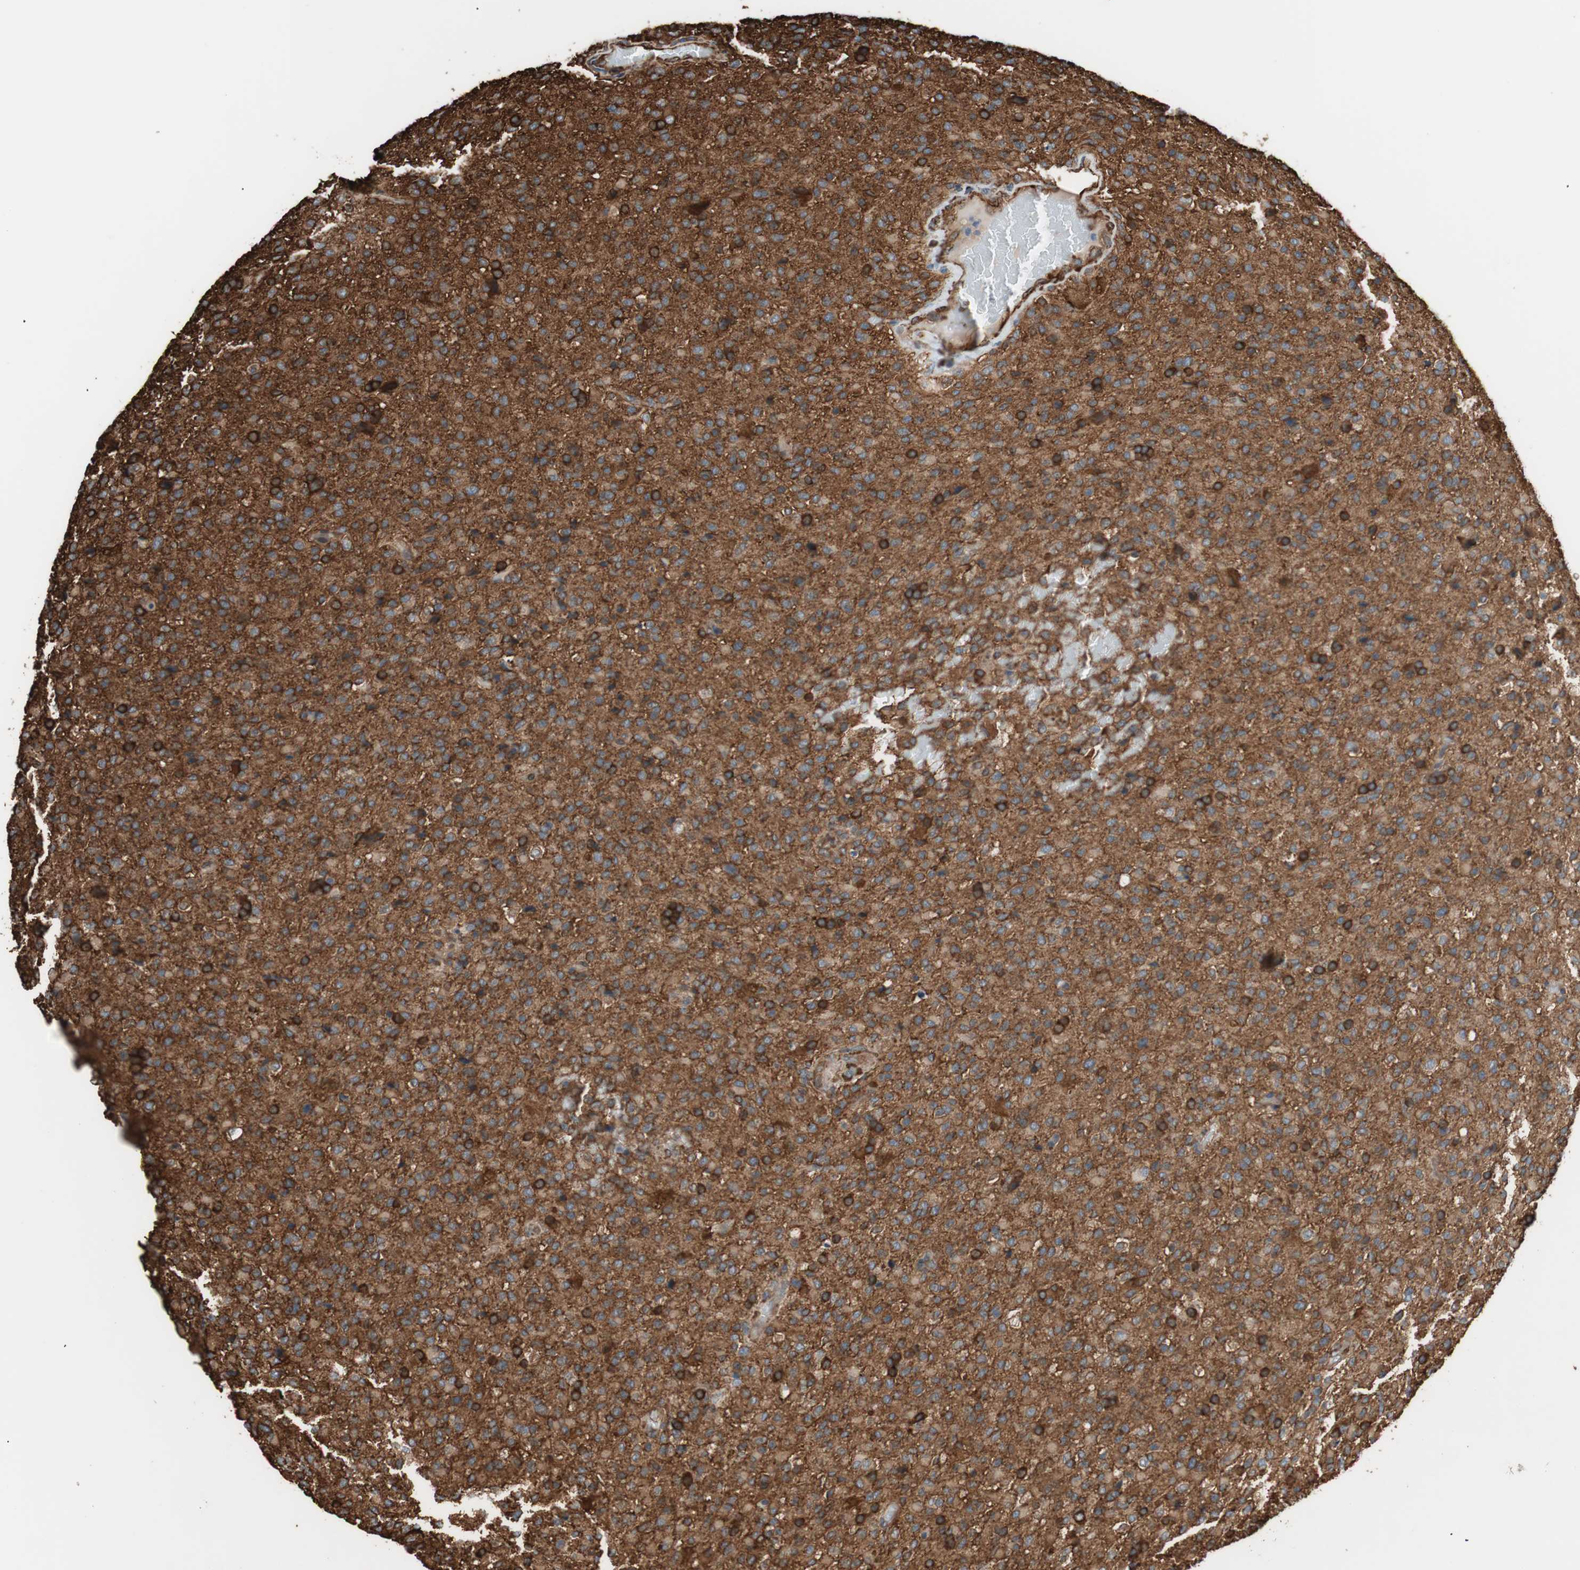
{"staining": {"intensity": "strong", "quantity": ">75%", "location": "cytoplasmic/membranous"}, "tissue": "glioma", "cell_type": "Tumor cells", "image_type": "cancer", "snomed": [{"axis": "morphology", "description": "Glioma, malignant, High grade"}, {"axis": "topography", "description": "Brain"}], "caption": "A micrograph of glioma stained for a protein demonstrates strong cytoplasmic/membranous brown staining in tumor cells. (DAB IHC, brown staining for protein, blue staining for nuclei).", "gene": "GPSM2", "patient": {"sex": "male", "age": 71}}